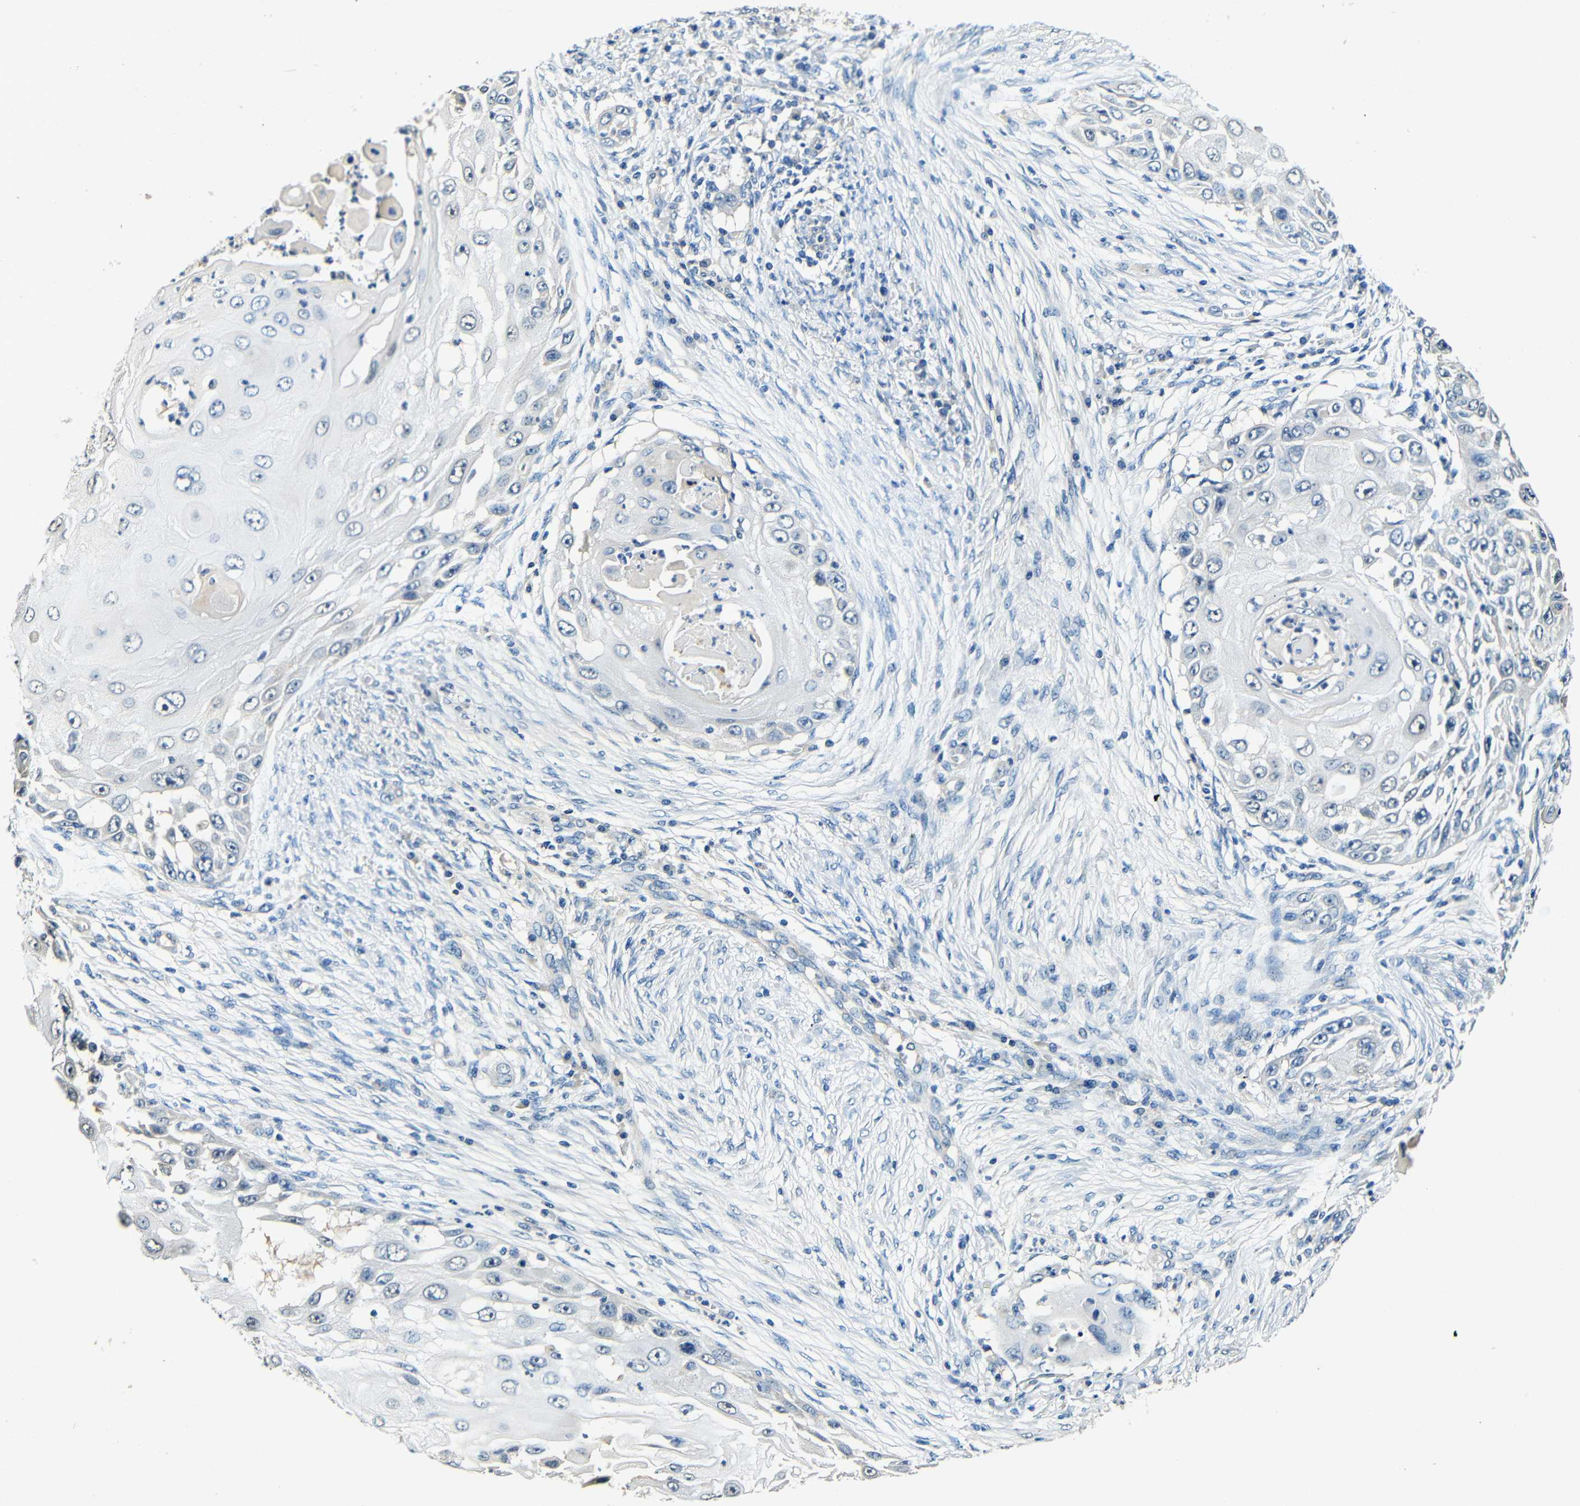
{"staining": {"intensity": "negative", "quantity": "none", "location": "none"}, "tissue": "skin cancer", "cell_type": "Tumor cells", "image_type": "cancer", "snomed": [{"axis": "morphology", "description": "Squamous cell carcinoma, NOS"}, {"axis": "topography", "description": "Skin"}], "caption": "Micrograph shows no protein staining in tumor cells of skin cancer (squamous cell carcinoma) tissue.", "gene": "ADAP1", "patient": {"sex": "female", "age": 44}}